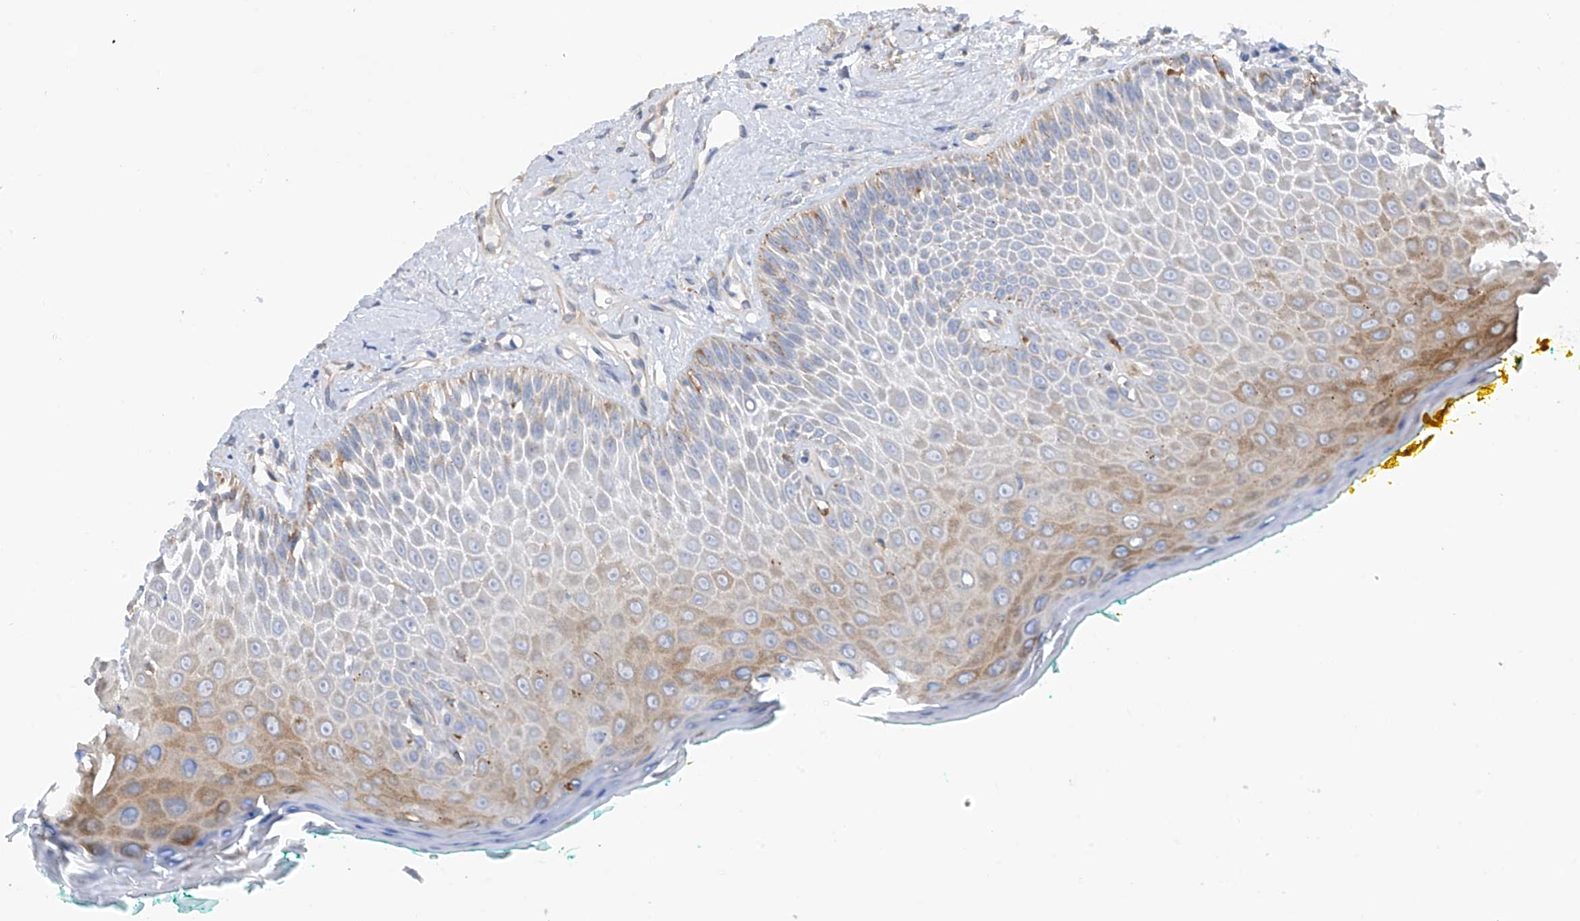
{"staining": {"intensity": "moderate", "quantity": "<25%", "location": "cytoplasmic/membranous"}, "tissue": "oral mucosa", "cell_type": "Squamous epithelial cells", "image_type": "normal", "snomed": [{"axis": "morphology", "description": "Normal tissue, NOS"}, {"axis": "topography", "description": "Oral tissue"}], "caption": "Oral mucosa stained with immunohistochemistry (IHC) displays moderate cytoplasmic/membranous expression in about <25% of squamous epithelial cells.", "gene": "REC8", "patient": {"sex": "female", "age": 70}}